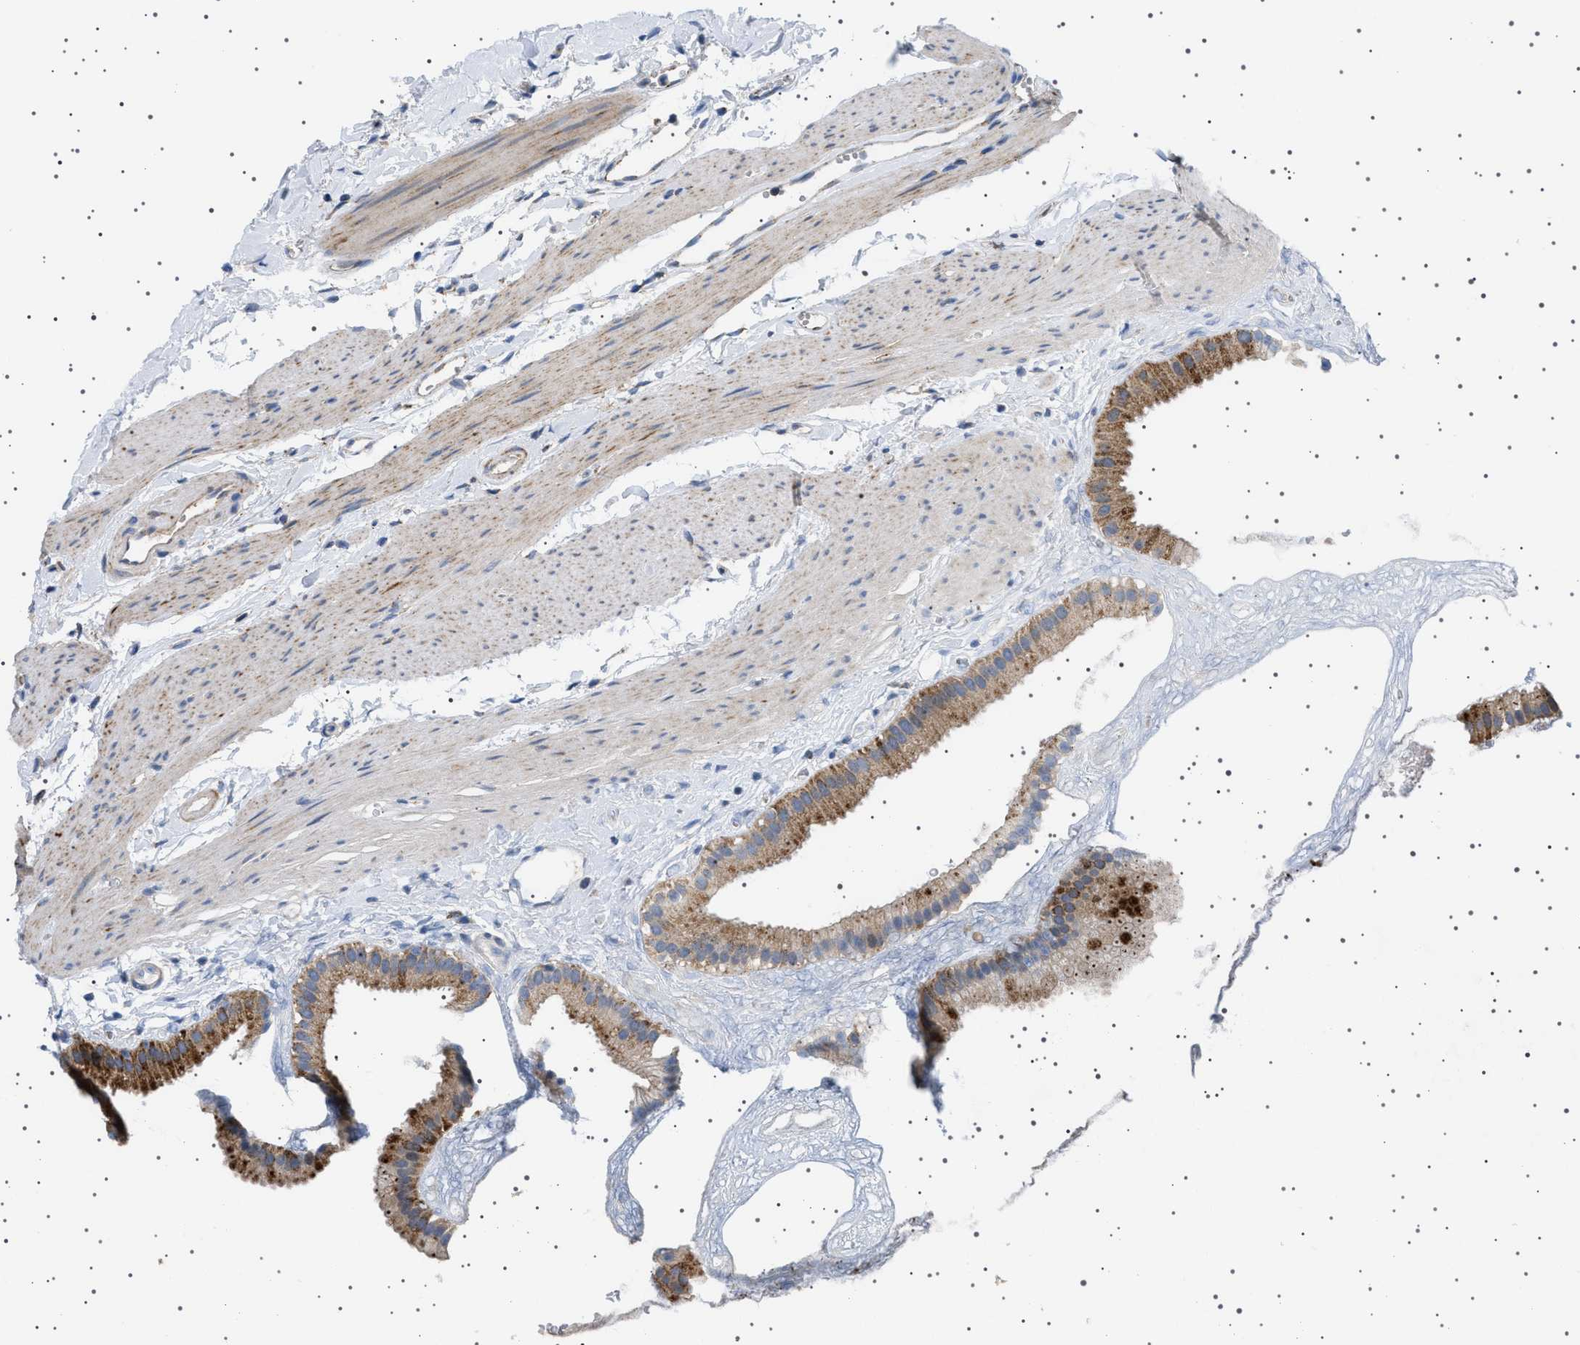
{"staining": {"intensity": "moderate", "quantity": ">75%", "location": "cytoplasmic/membranous"}, "tissue": "gallbladder", "cell_type": "Glandular cells", "image_type": "normal", "snomed": [{"axis": "morphology", "description": "Normal tissue, NOS"}, {"axis": "topography", "description": "Gallbladder"}], "caption": "Moderate cytoplasmic/membranous expression for a protein is seen in about >75% of glandular cells of normal gallbladder using IHC.", "gene": "UBXN8", "patient": {"sex": "female", "age": 64}}